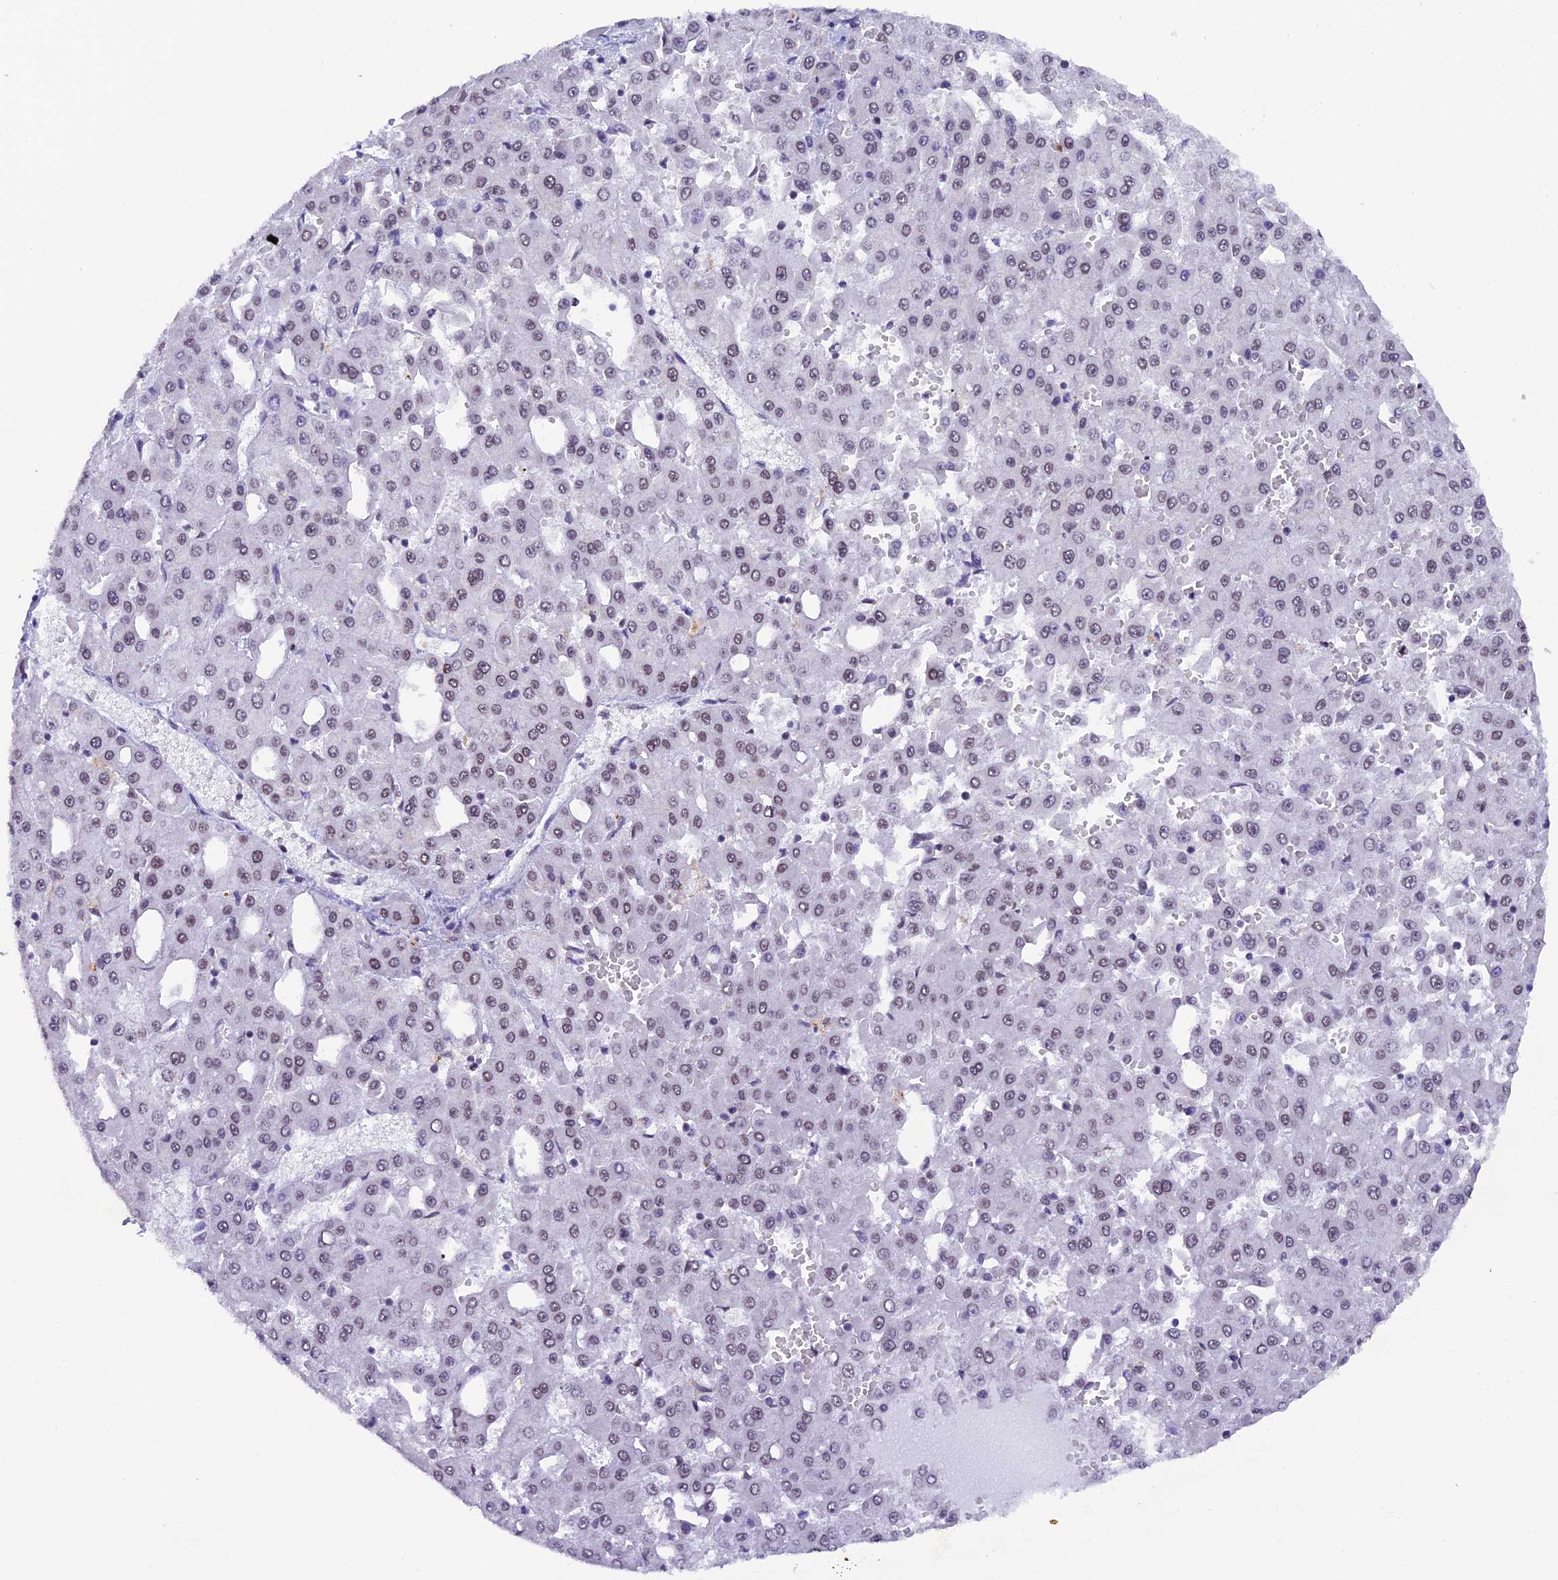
{"staining": {"intensity": "weak", "quantity": "25%-75%", "location": "nuclear"}, "tissue": "liver cancer", "cell_type": "Tumor cells", "image_type": "cancer", "snomed": [{"axis": "morphology", "description": "Carcinoma, Hepatocellular, NOS"}, {"axis": "topography", "description": "Liver"}], "caption": "Immunohistochemistry (IHC) of human liver hepatocellular carcinoma exhibits low levels of weak nuclear staining in approximately 25%-75% of tumor cells. The protein is shown in brown color, while the nuclei are stained blue.", "gene": "TFAM", "patient": {"sex": "male", "age": 47}}